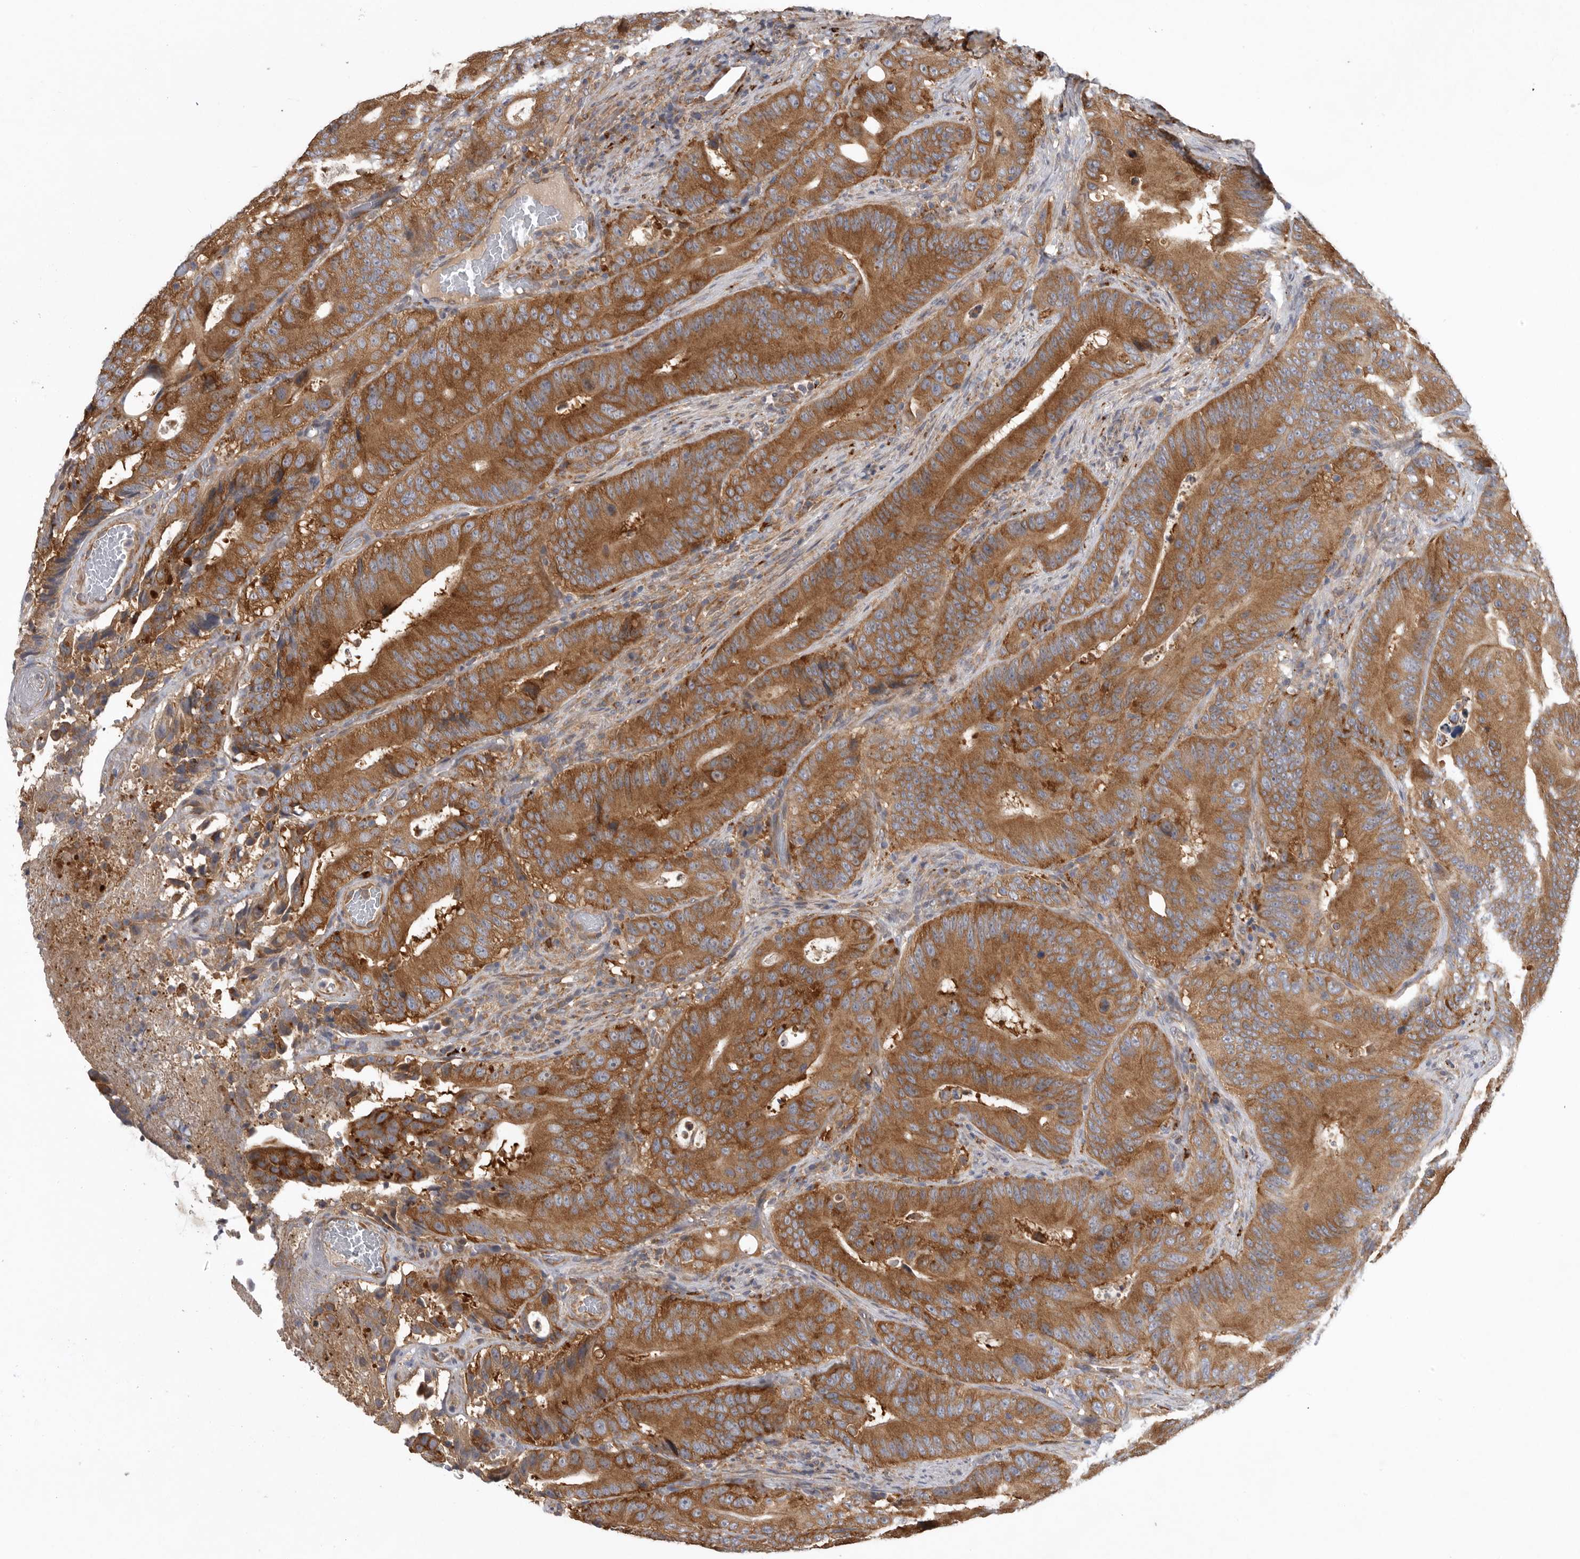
{"staining": {"intensity": "strong", "quantity": ">75%", "location": "cytoplasmic/membranous"}, "tissue": "colorectal cancer", "cell_type": "Tumor cells", "image_type": "cancer", "snomed": [{"axis": "morphology", "description": "Adenocarcinoma, NOS"}, {"axis": "topography", "description": "Colon"}], "caption": "An image showing strong cytoplasmic/membranous expression in about >75% of tumor cells in colorectal cancer, as visualized by brown immunohistochemical staining.", "gene": "C1orf109", "patient": {"sex": "male", "age": 83}}